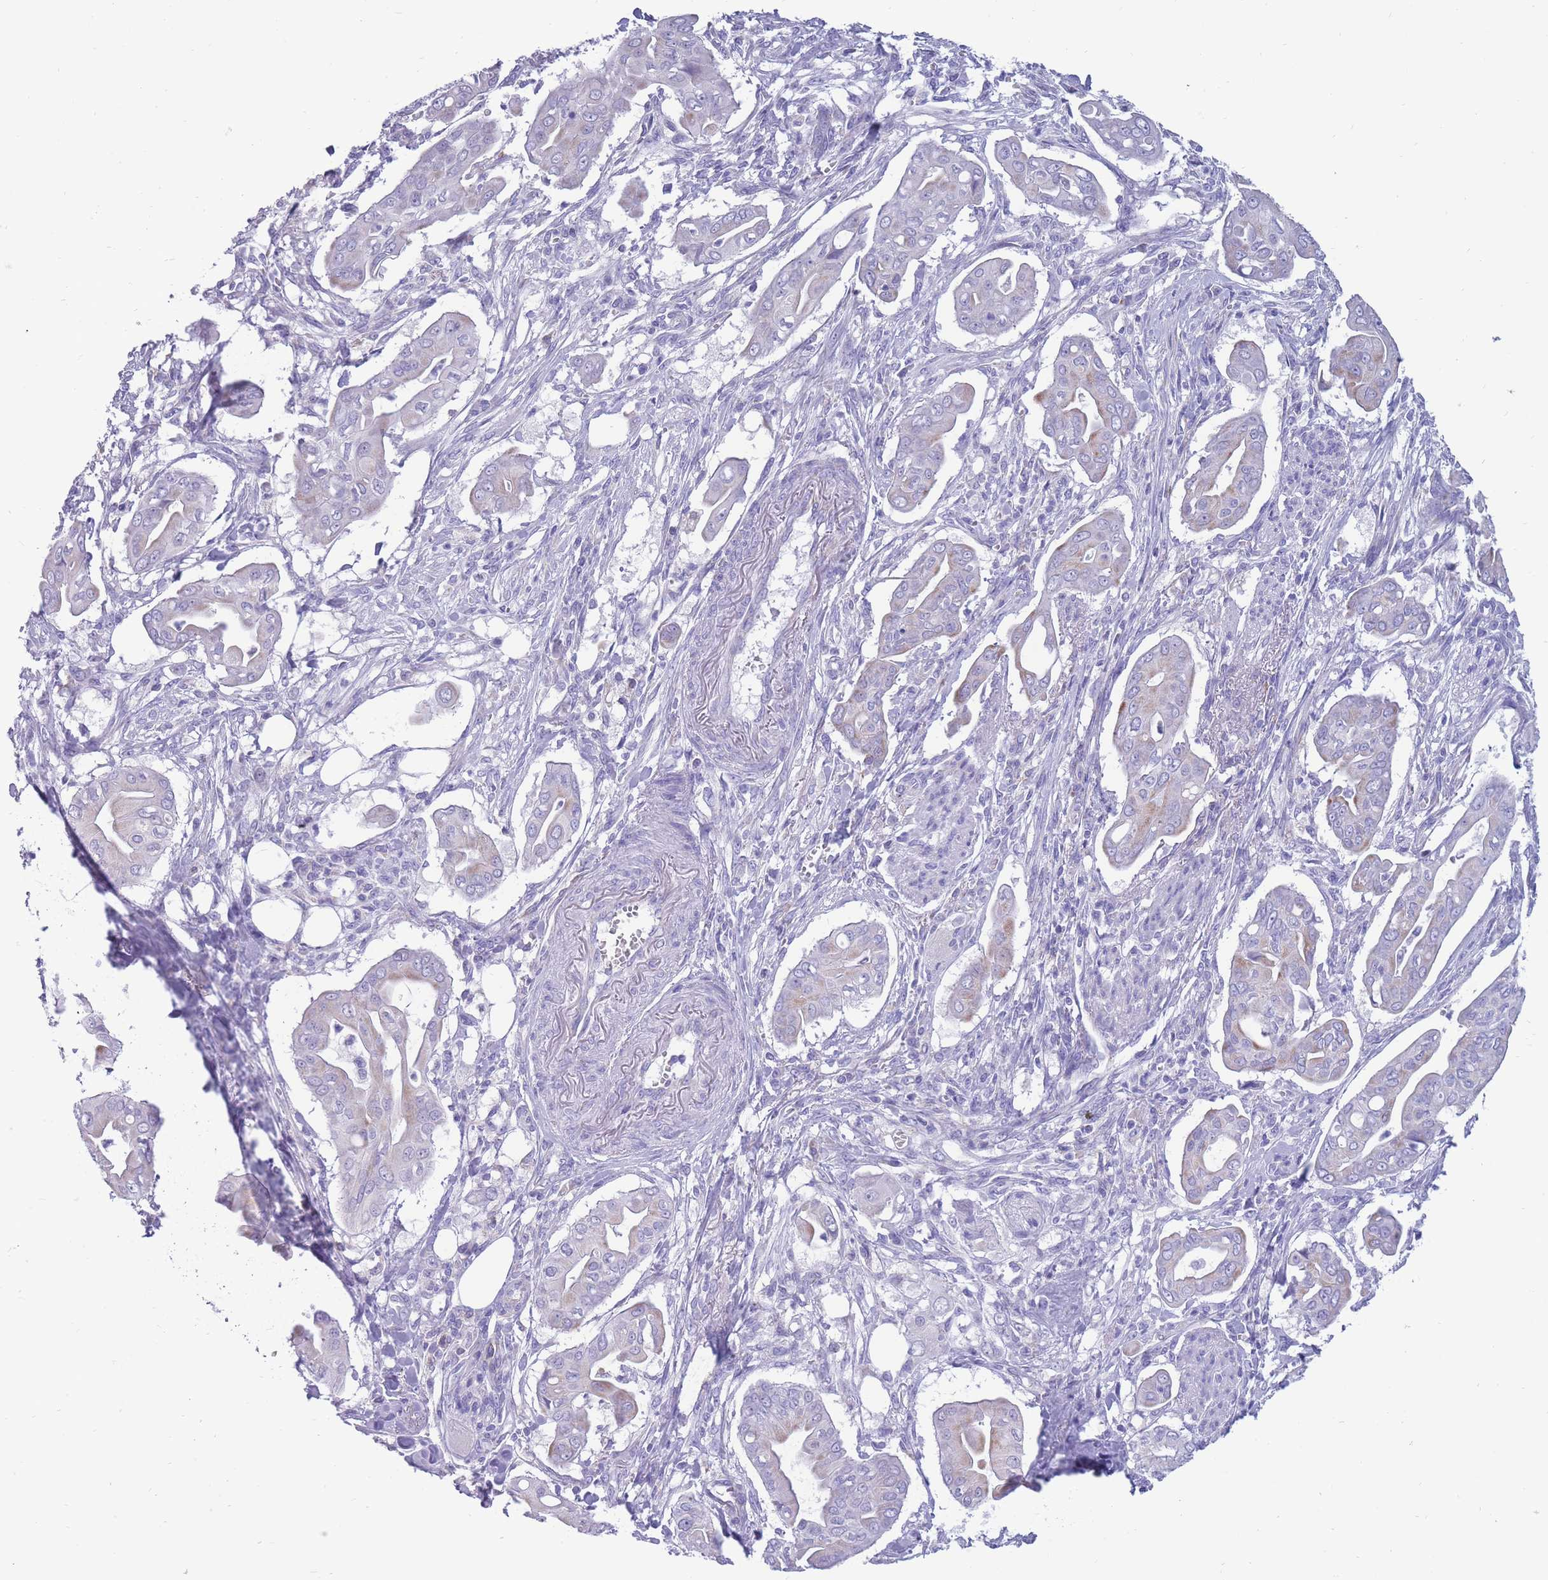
{"staining": {"intensity": "negative", "quantity": "none", "location": "none"}, "tissue": "pancreatic cancer", "cell_type": "Tumor cells", "image_type": "cancer", "snomed": [{"axis": "morphology", "description": "Adenocarcinoma, NOS"}, {"axis": "topography", "description": "Pancreas"}], "caption": "Micrograph shows no protein staining in tumor cells of adenocarcinoma (pancreatic) tissue.", "gene": "INTS2", "patient": {"sex": "male", "age": 71}}